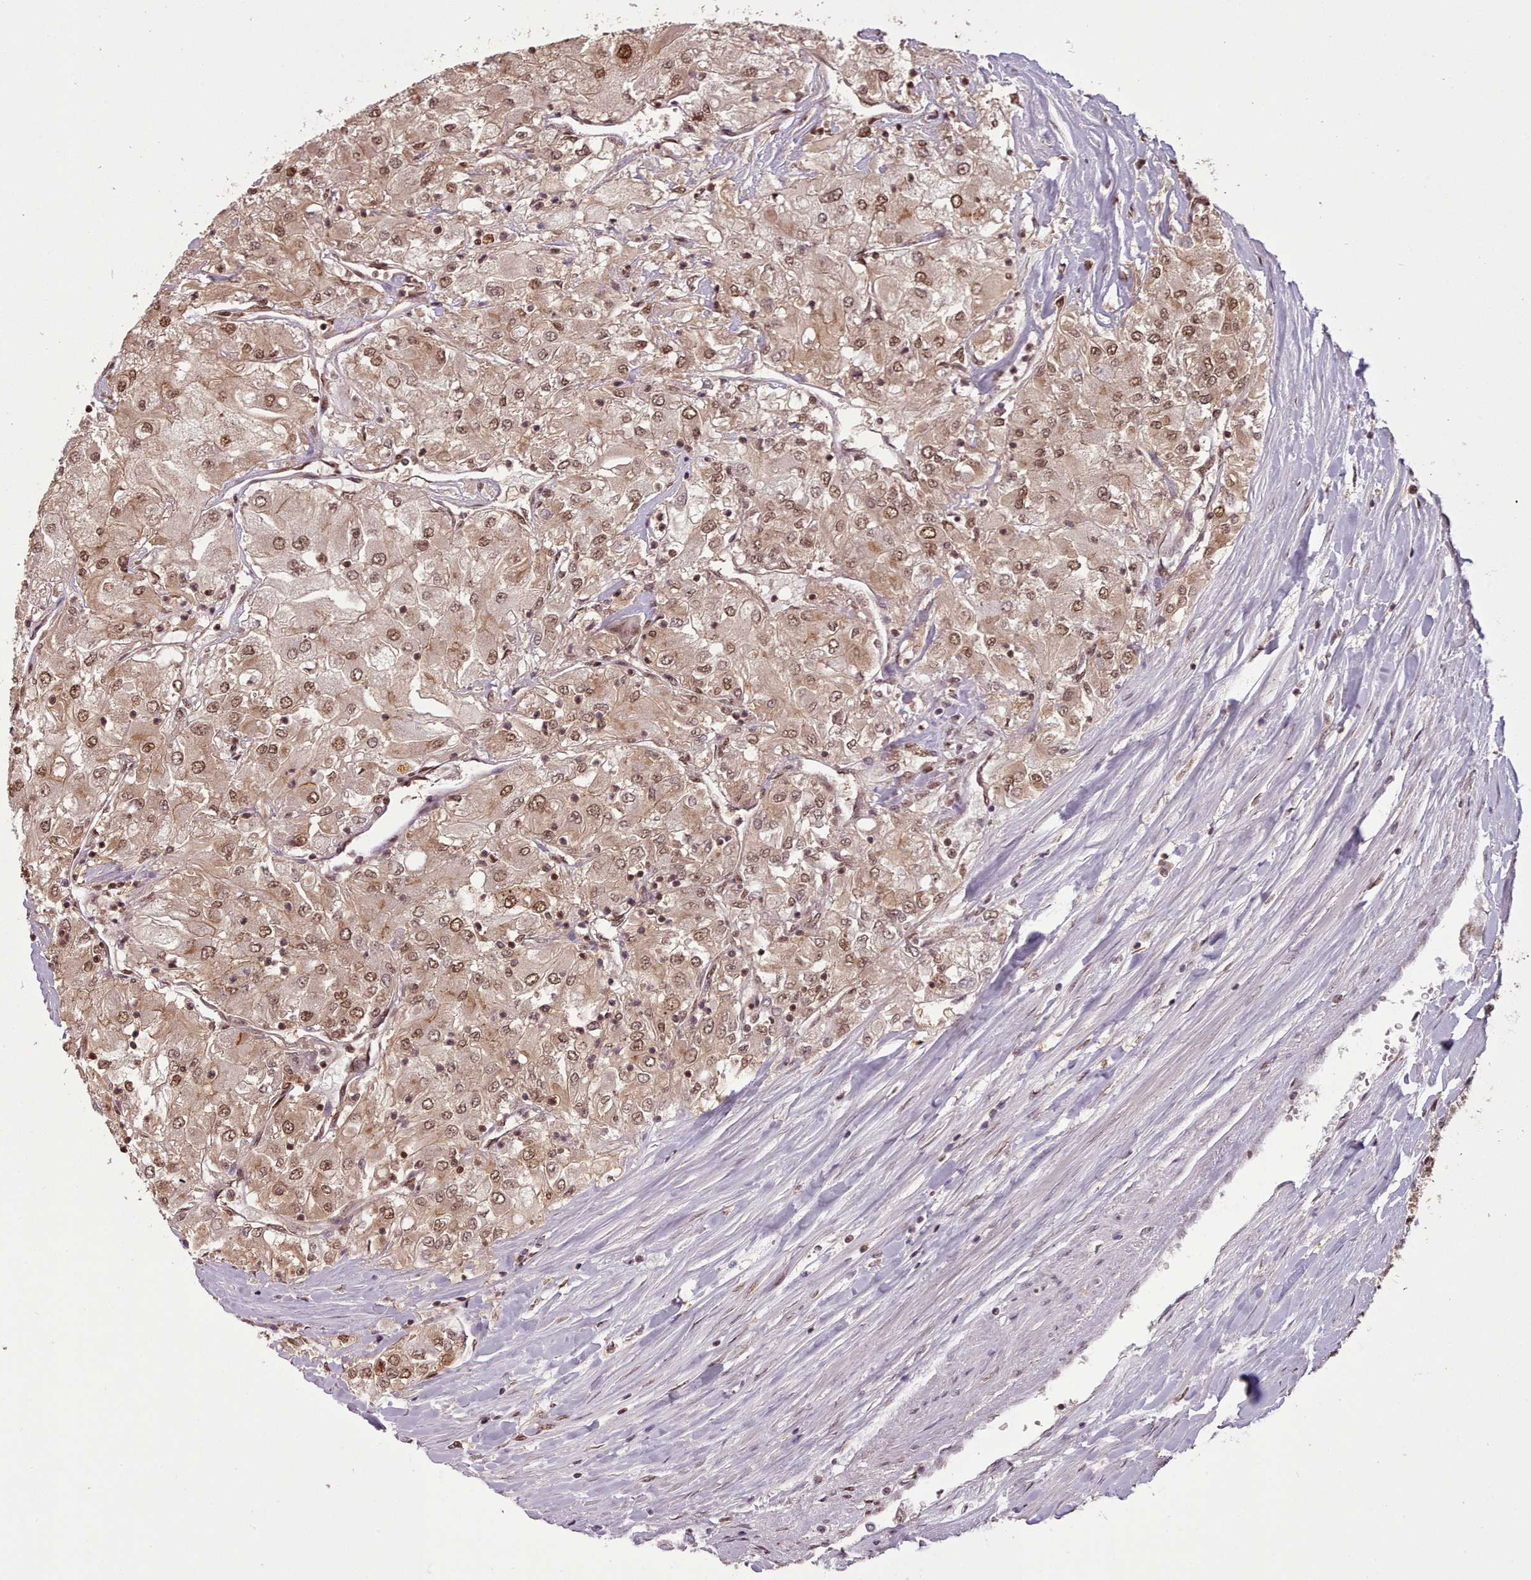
{"staining": {"intensity": "moderate", "quantity": ">75%", "location": "nuclear"}, "tissue": "renal cancer", "cell_type": "Tumor cells", "image_type": "cancer", "snomed": [{"axis": "morphology", "description": "Adenocarcinoma, NOS"}, {"axis": "topography", "description": "Kidney"}], "caption": "Protein analysis of renal cancer tissue displays moderate nuclear staining in about >75% of tumor cells. (brown staining indicates protein expression, while blue staining denotes nuclei).", "gene": "RPS27A", "patient": {"sex": "male", "age": 80}}